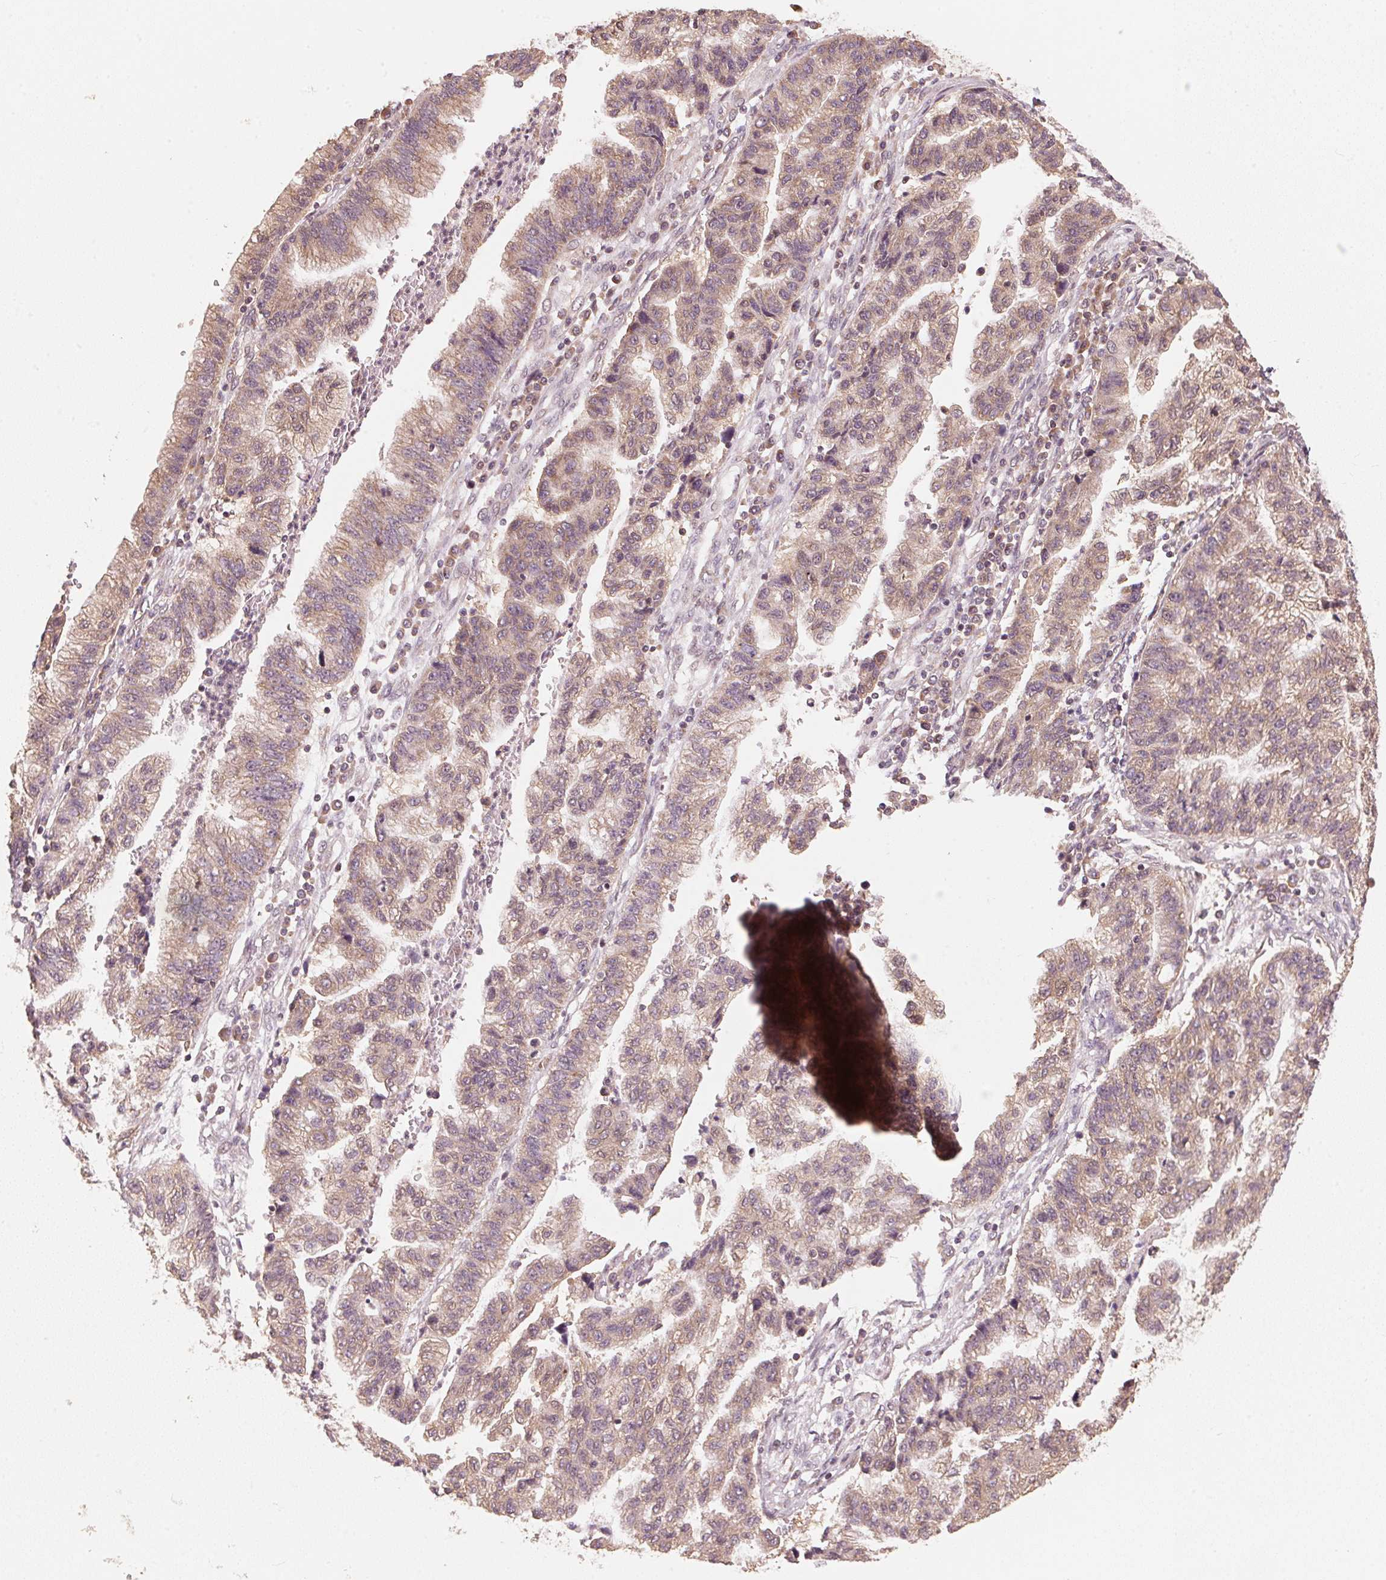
{"staining": {"intensity": "weak", "quantity": "25%-75%", "location": "cytoplasmic/membranous"}, "tissue": "stomach cancer", "cell_type": "Tumor cells", "image_type": "cancer", "snomed": [{"axis": "morphology", "description": "Adenocarcinoma, NOS"}, {"axis": "topography", "description": "Stomach"}], "caption": "Human adenocarcinoma (stomach) stained for a protein (brown) displays weak cytoplasmic/membranous positive expression in about 25%-75% of tumor cells.", "gene": "C2orf73", "patient": {"sex": "male", "age": 83}}